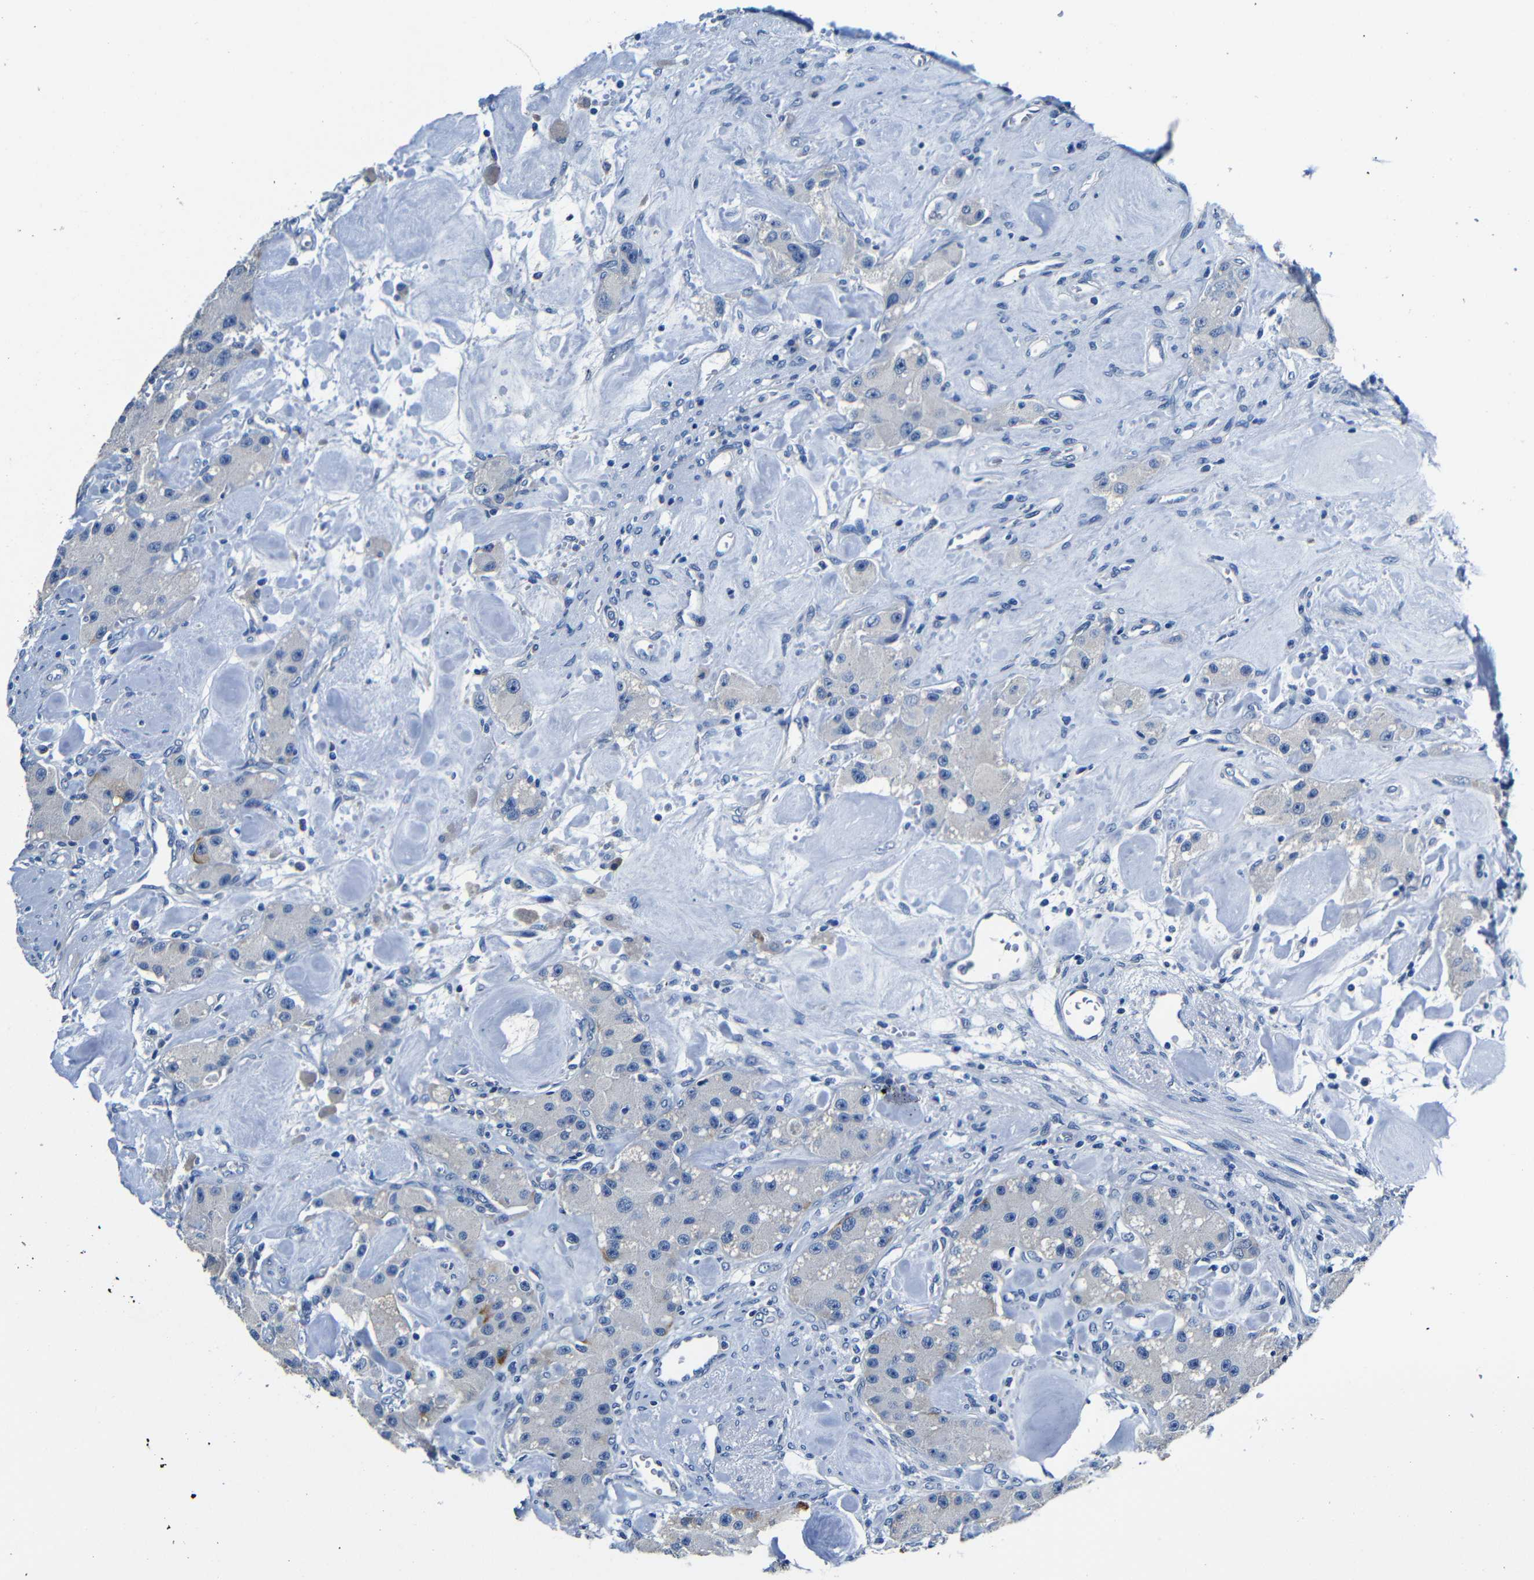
{"staining": {"intensity": "negative", "quantity": "none", "location": "none"}, "tissue": "carcinoid", "cell_type": "Tumor cells", "image_type": "cancer", "snomed": [{"axis": "morphology", "description": "Carcinoid, malignant, NOS"}, {"axis": "topography", "description": "Pancreas"}], "caption": "Human carcinoid stained for a protein using immunohistochemistry (IHC) demonstrates no expression in tumor cells.", "gene": "TNFAIP1", "patient": {"sex": "male", "age": 41}}